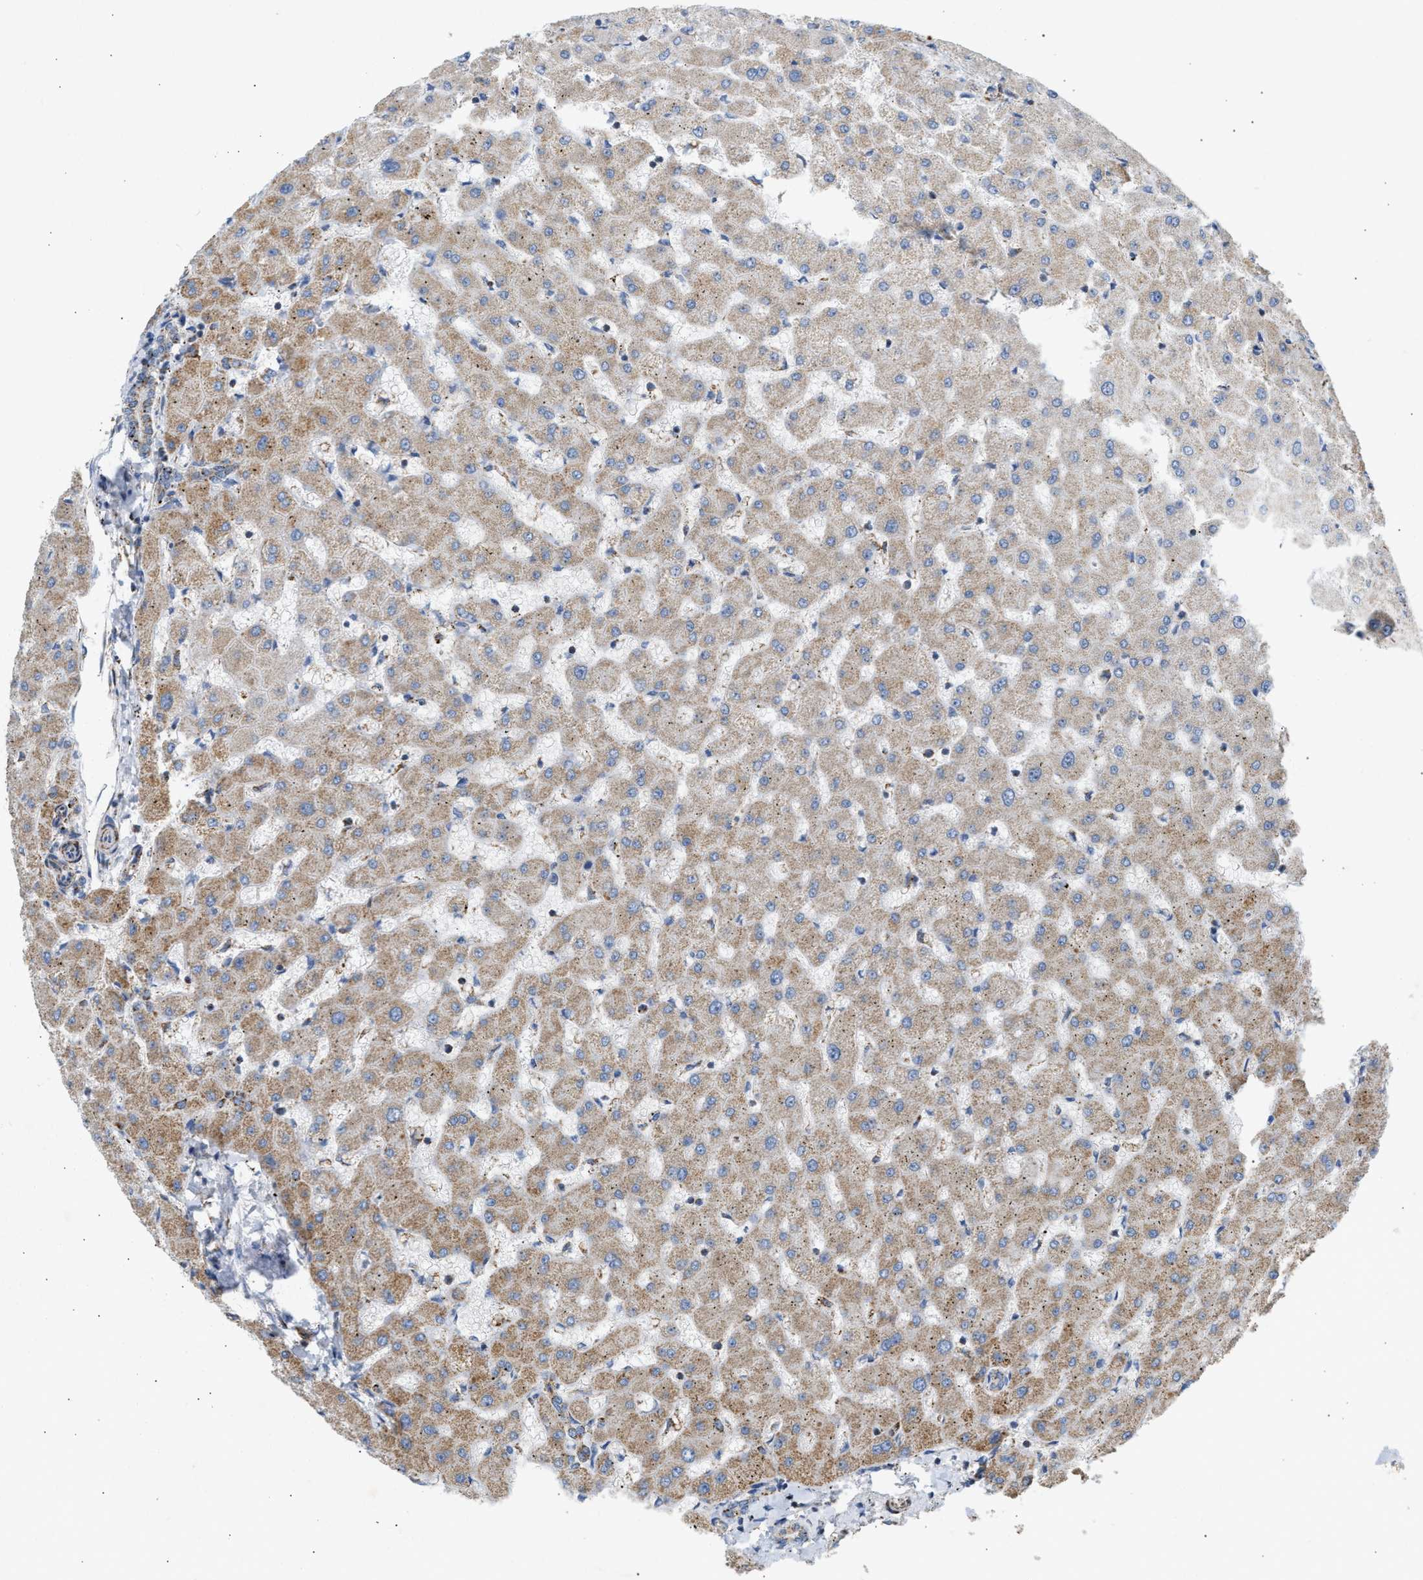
{"staining": {"intensity": "moderate", "quantity": ">75%", "location": "cytoplasmic/membranous"}, "tissue": "liver", "cell_type": "Cholangiocytes", "image_type": "normal", "snomed": [{"axis": "morphology", "description": "Normal tissue, NOS"}, {"axis": "topography", "description": "Liver"}], "caption": "DAB immunohistochemical staining of benign liver reveals moderate cytoplasmic/membranous protein staining in about >75% of cholangiocytes. Nuclei are stained in blue.", "gene": "OGDH", "patient": {"sex": "female", "age": 63}}